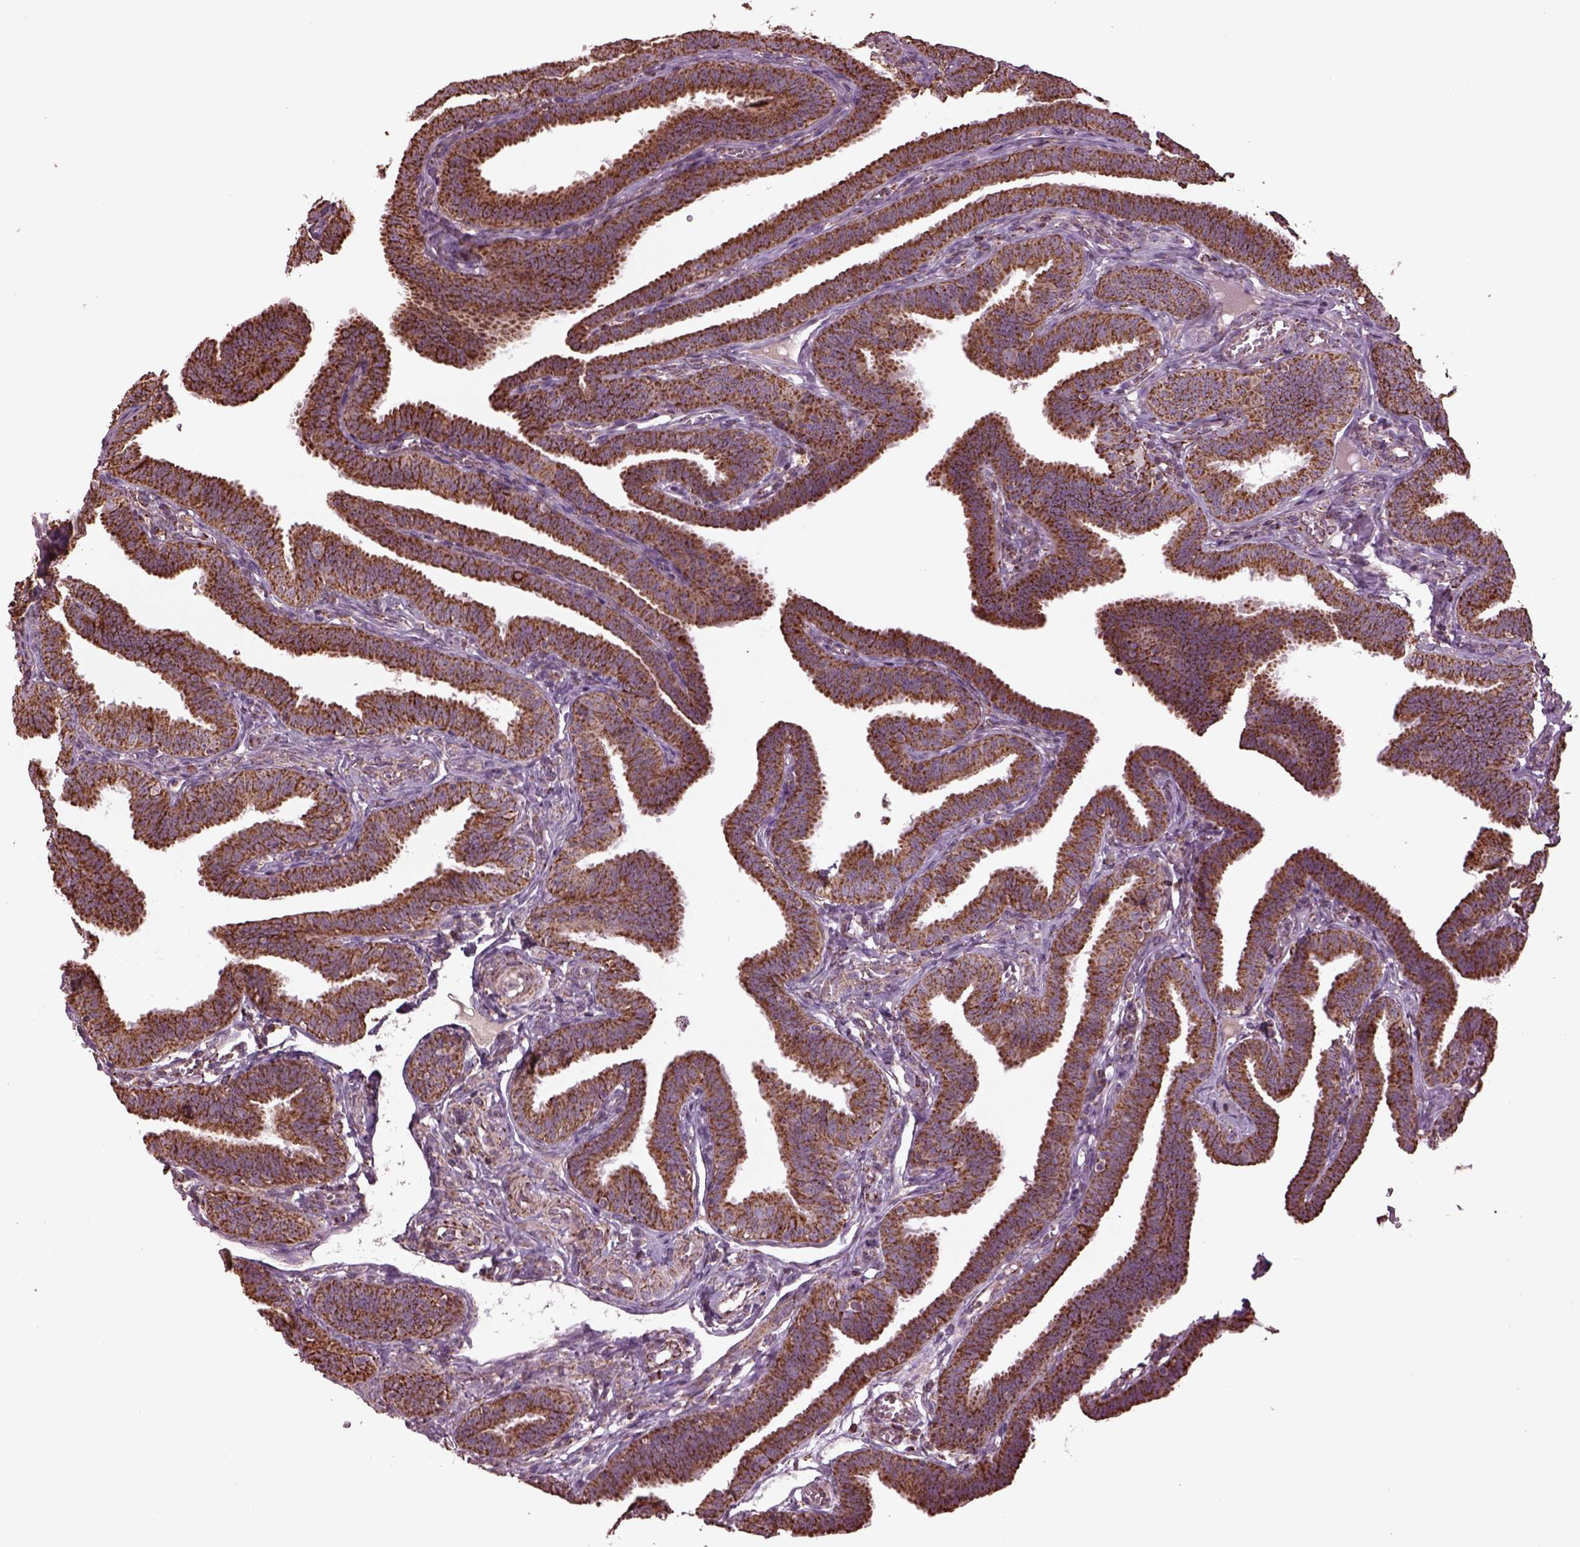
{"staining": {"intensity": "strong", "quantity": ">75%", "location": "cytoplasmic/membranous"}, "tissue": "fallopian tube", "cell_type": "Glandular cells", "image_type": "normal", "snomed": [{"axis": "morphology", "description": "Normal tissue, NOS"}, {"axis": "topography", "description": "Fallopian tube"}], "caption": "Fallopian tube was stained to show a protein in brown. There is high levels of strong cytoplasmic/membranous positivity in about >75% of glandular cells. (DAB = brown stain, brightfield microscopy at high magnification).", "gene": "TMEM254", "patient": {"sex": "female", "age": 25}}